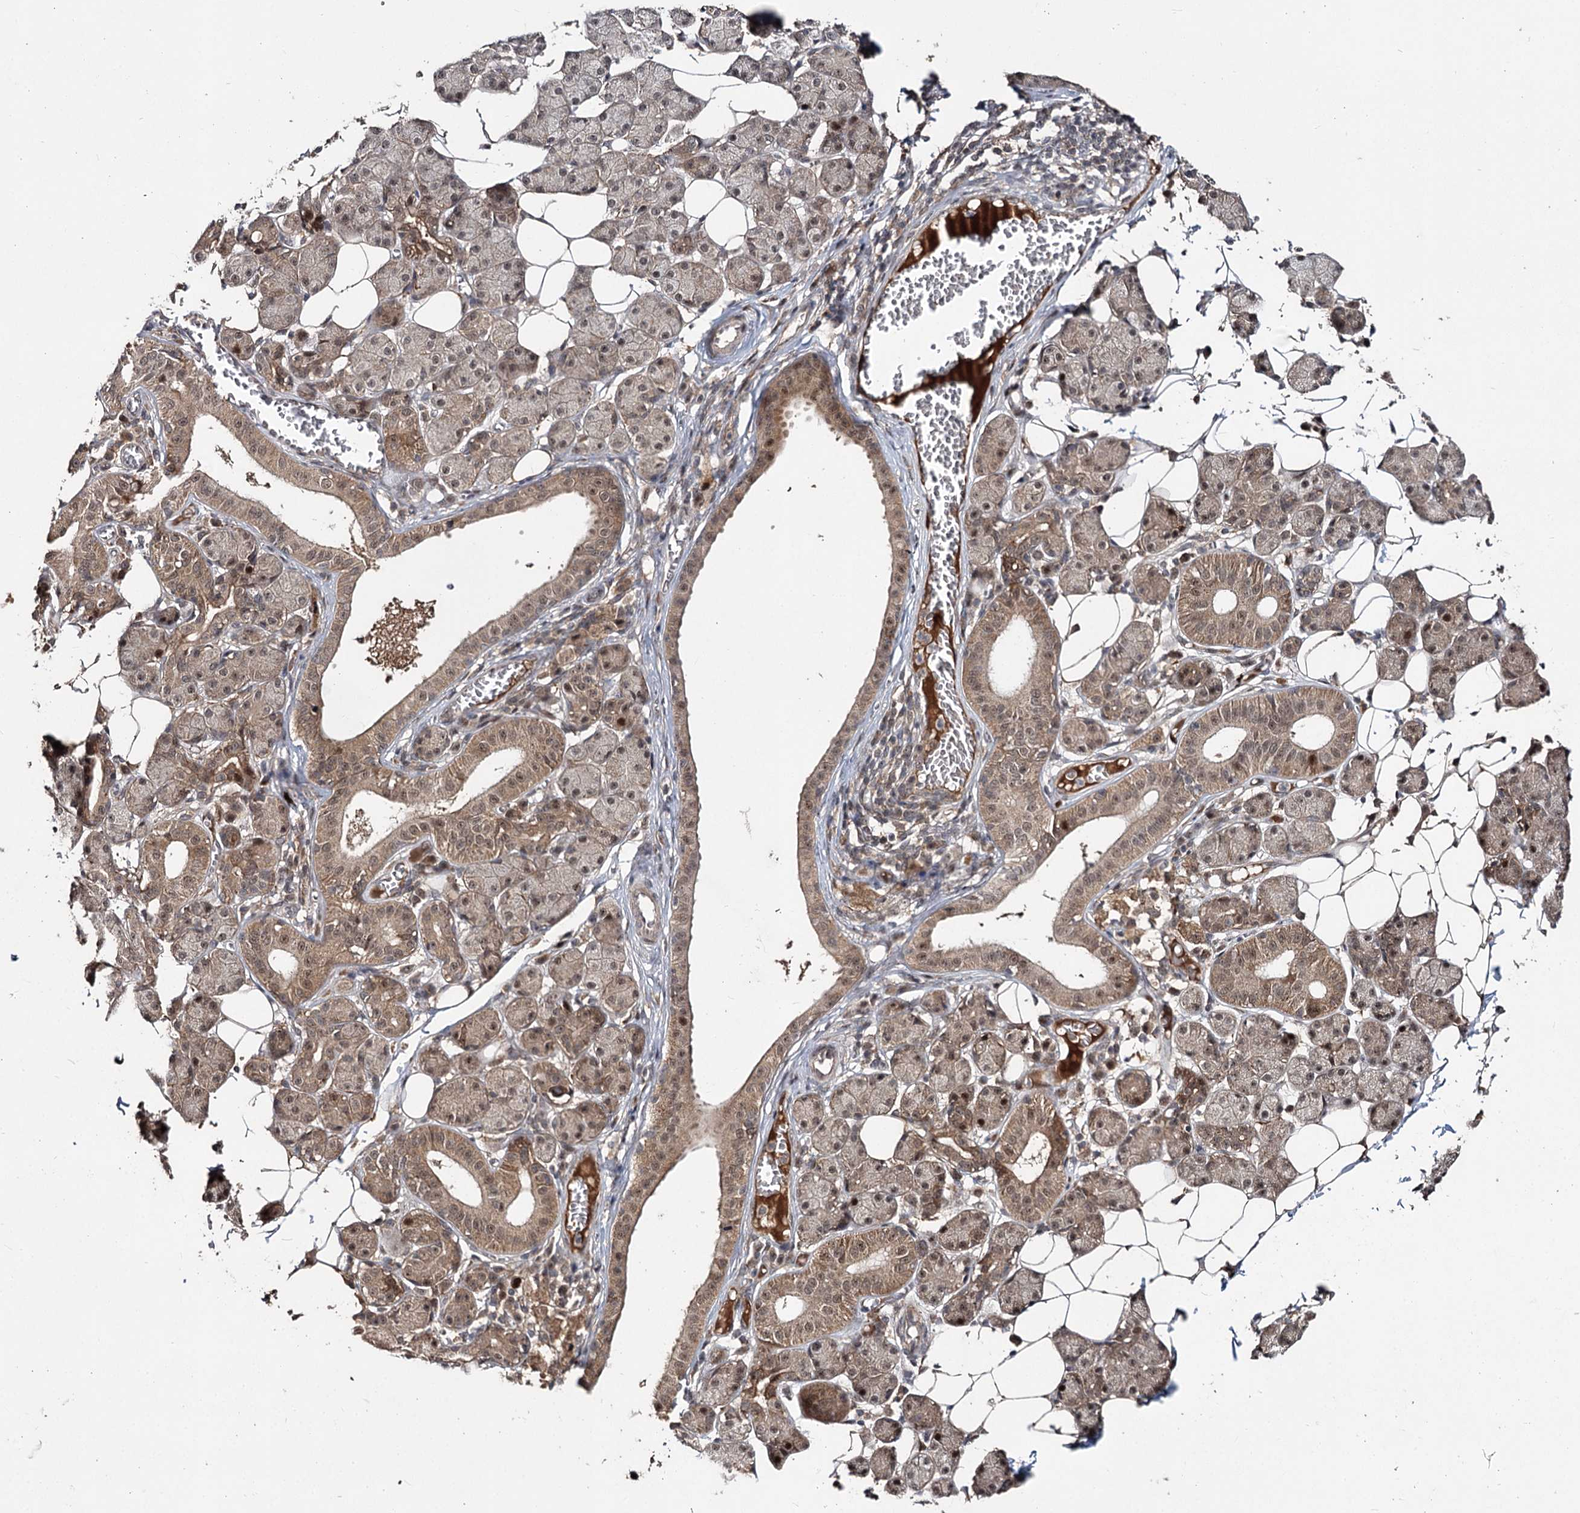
{"staining": {"intensity": "moderate", "quantity": ">75%", "location": "cytoplasmic/membranous,nuclear"}, "tissue": "salivary gland", "cell_type": "Glandular cells", "image_type": "normal", "snomed": [{"axis": "morphology", "description": "Normal tissue, NOS"}, {"axis": "topography", "description": "Salivary gland"}], "caption": "About >75% of glandular cells in benign salivary gland display moderate cytoplasmic/membranous,nuclear protein positivity as visualized by brown immunohistochemical staining.", "gene": "MKNK2", "patient": {"sex": "female", "age": 33}}